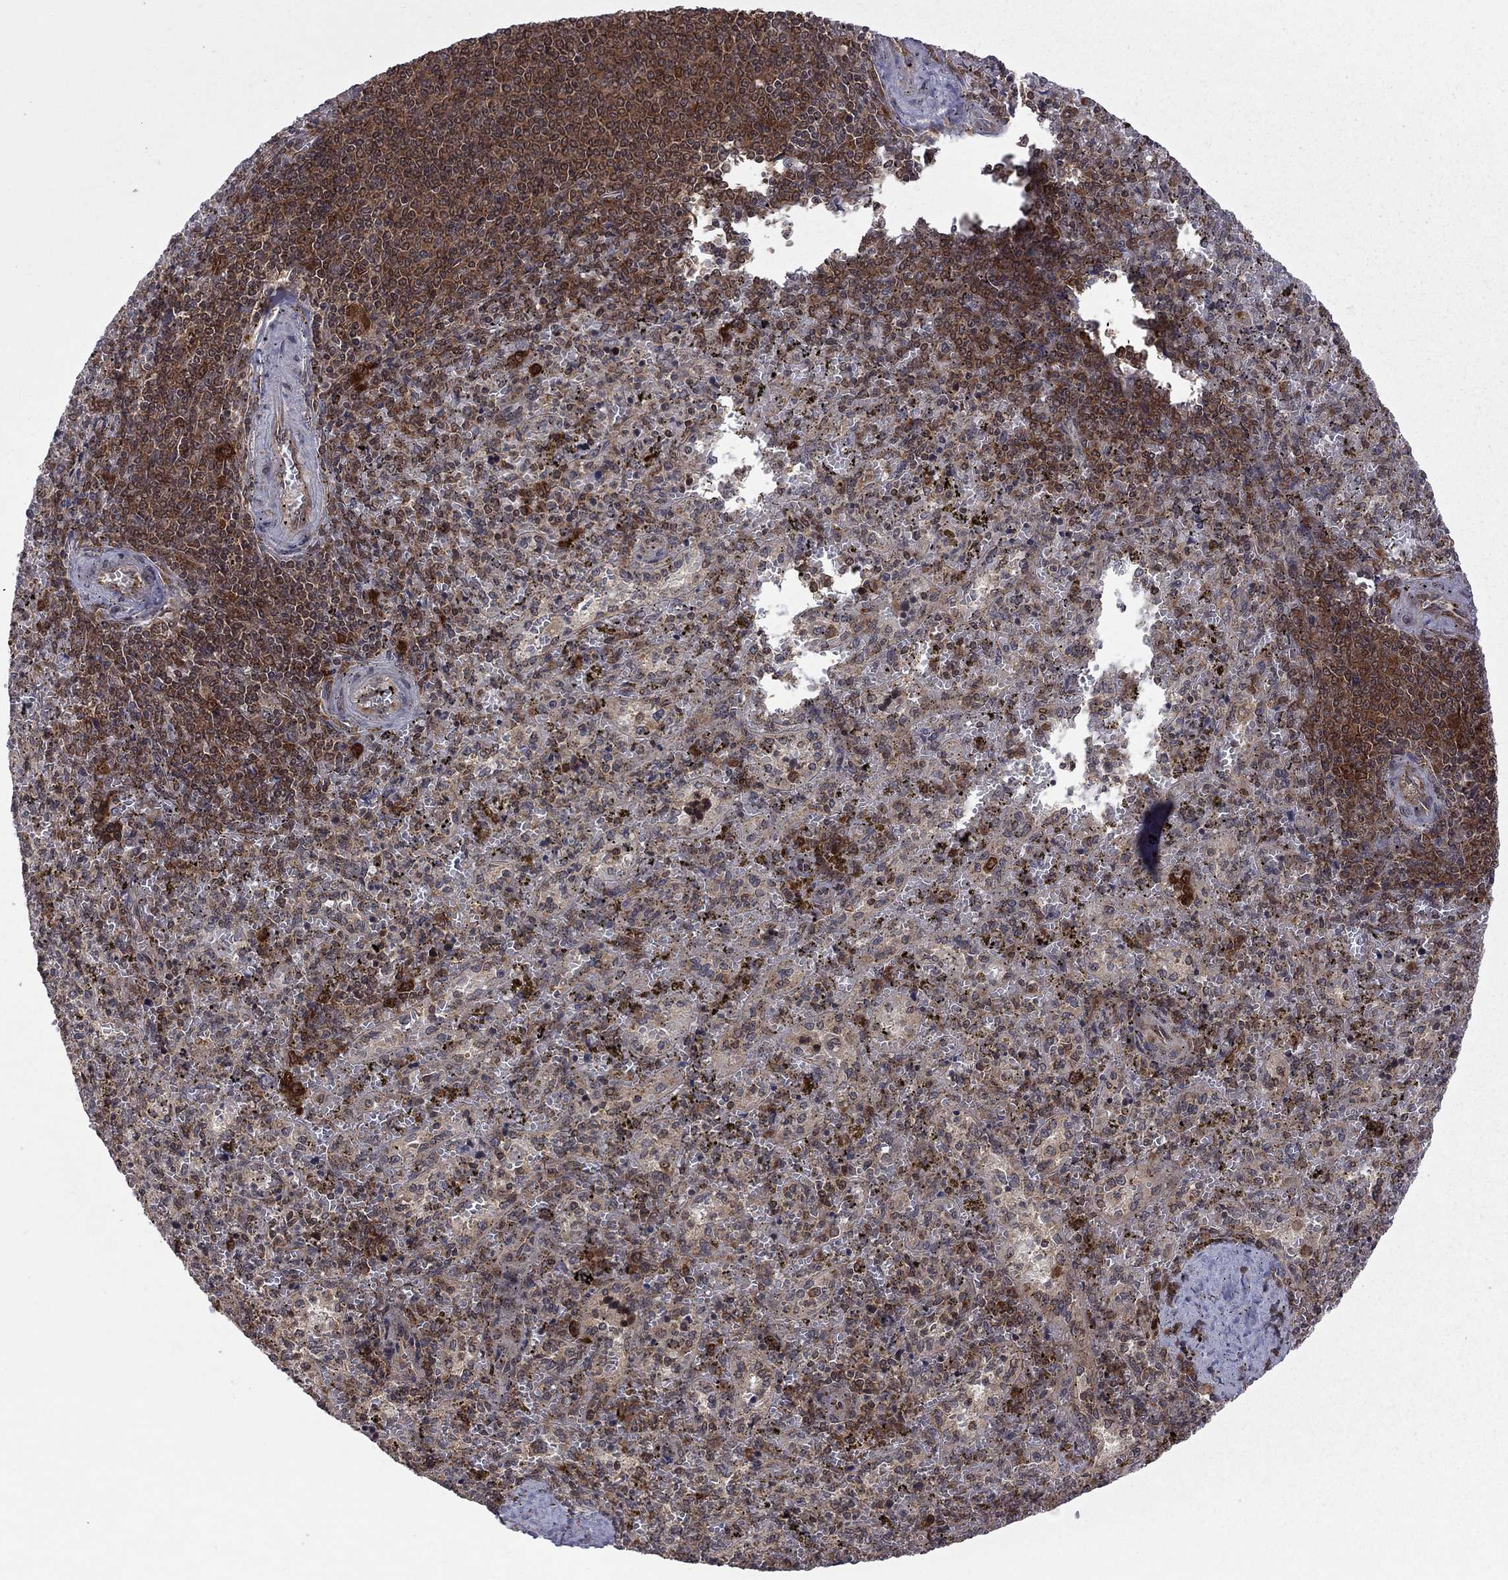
{"staining": {"intensity": "strong", "quantity": "<25%", "location": "cytoplasmic/membranous"}, "tissue": "spleen", "cell_type": "Cells in red pulp", "image_type": "normal", "snomed": [{"axis": "morphology", "description": "Normal tissue, NOS"}, {"axis": "topography", "description": "Spleen"}], "caption": "A micrograph of spleen stained for a protein demonstrates strong cytoplasmic/membranous brown staining in cells in red pulp.", "gene": "NAA50", "patient": {"sex": "female", "age": 50}}